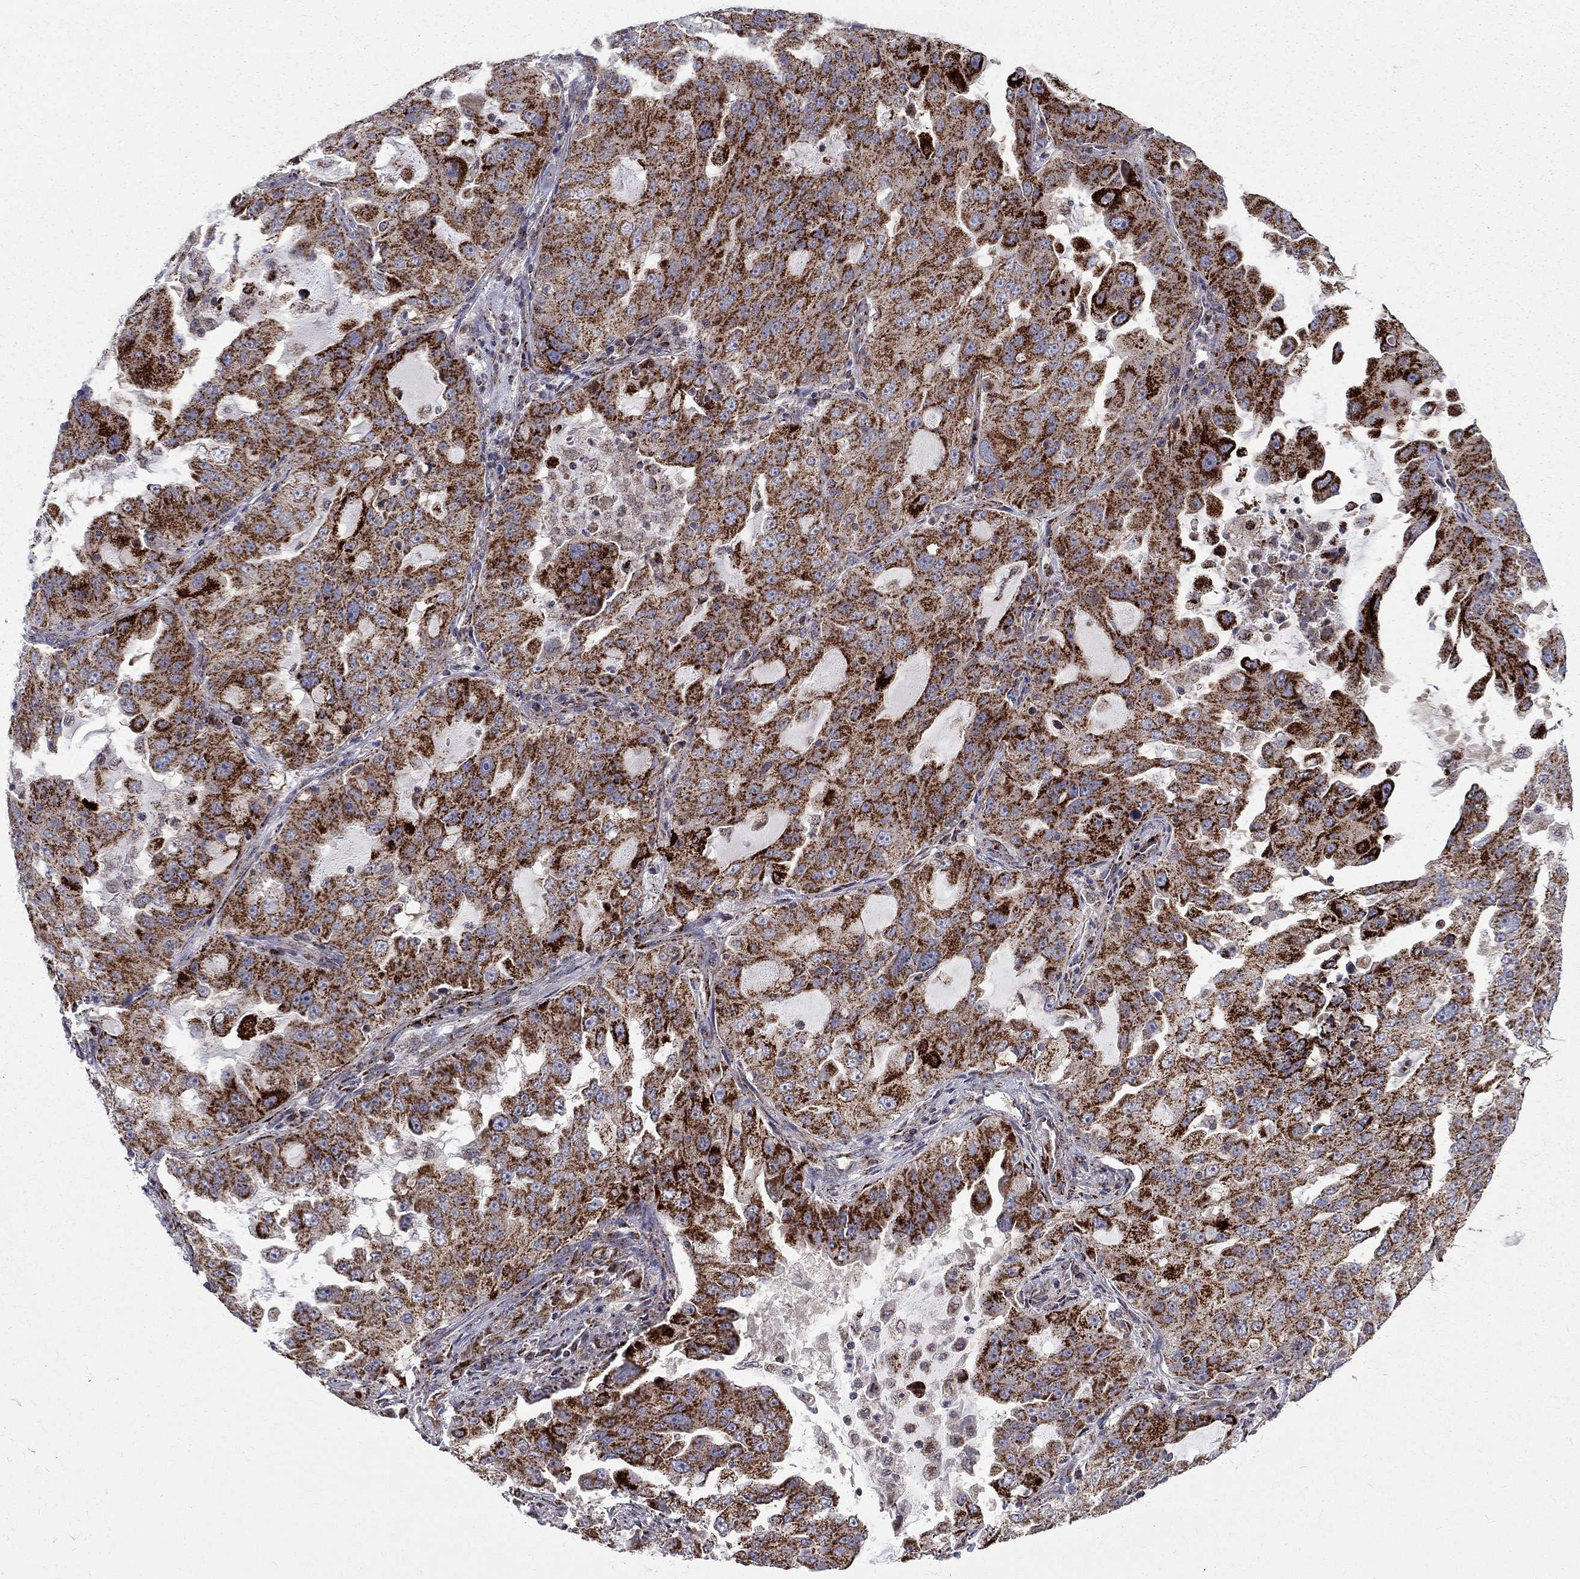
{"staining": {"intensity": "strong", "quantity": ">75%", "location": "cytoplasmic/membranous"}, "tissue": "lung cancer", "cell_type": "Tumor cells", "image_type": "cancer", "snomed": [{"axis": "morphology", "description": "Adenocarcinoma, NOS"}, {"axis": "topography", "description": "Lung"}], "caption": "Strong cytoplasmic/membranous expression is present in approximately >75% of tumor cells in lung adenocarcinoma.", "gene": "ALDH1B1", "patient": {"sex": "female", "age": 61}}